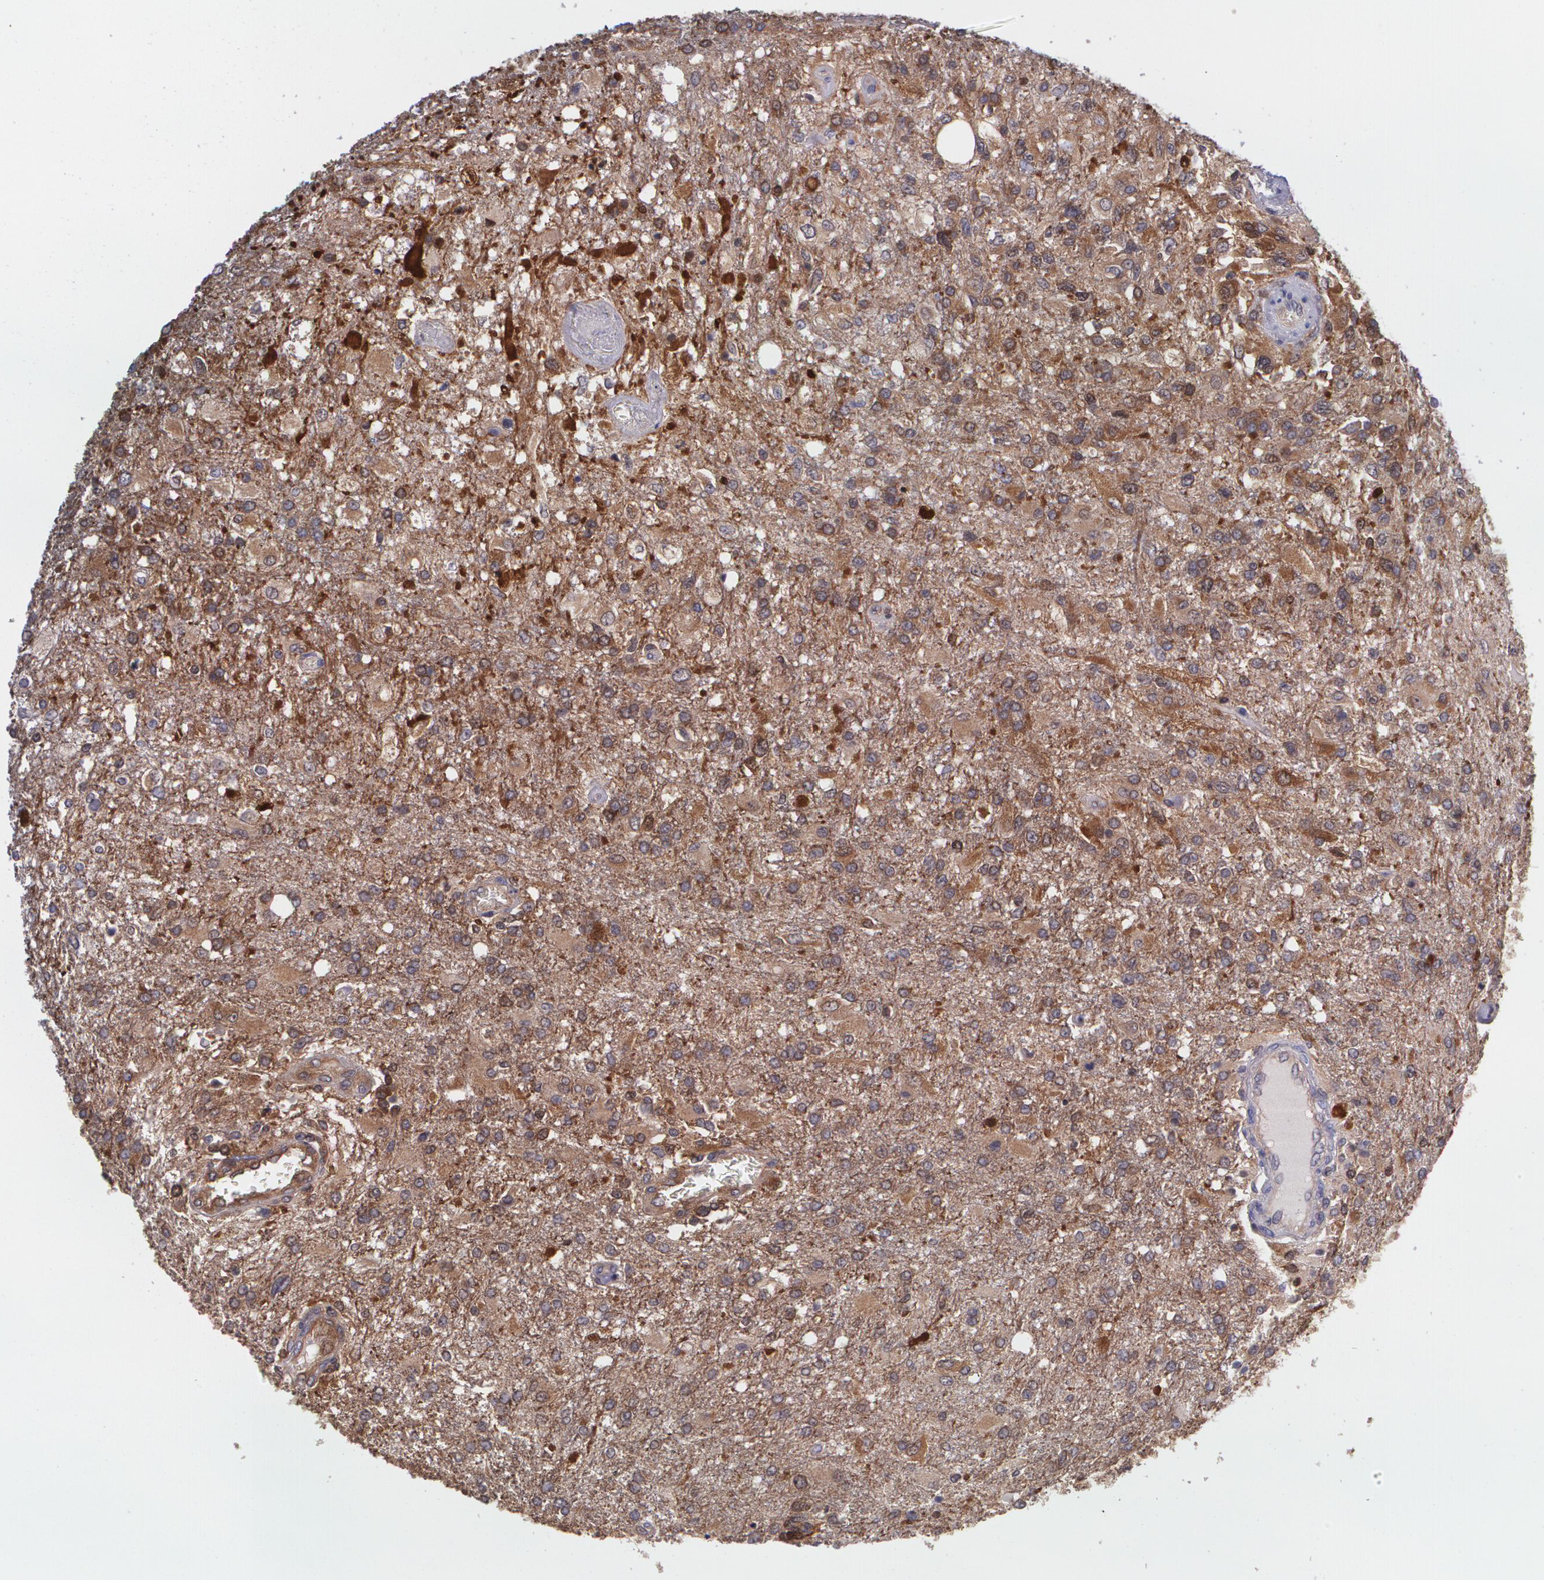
{"staining": {"intensity": "moderate", "quantity": ">75%", "location": "cytoplasmic/membranous"}, "tissue": "glioma", "cell_type": "Tumor cells", "image_type": "cancer", "snomed": [{"axis": "morphology", "description": "Glioma, malignant, High grade"}, {"axis": "topography", "description": "Cerebral cortex"}], "caption": "There is medium levels of moderate cytoplasmic/membranous expression in tumor cells of malignant high-grade glioma, as demonstrated by immunohistochemical staining (brown color).", "gene": "HSPH1", "patient": {"sex": "male", "age": 79}}